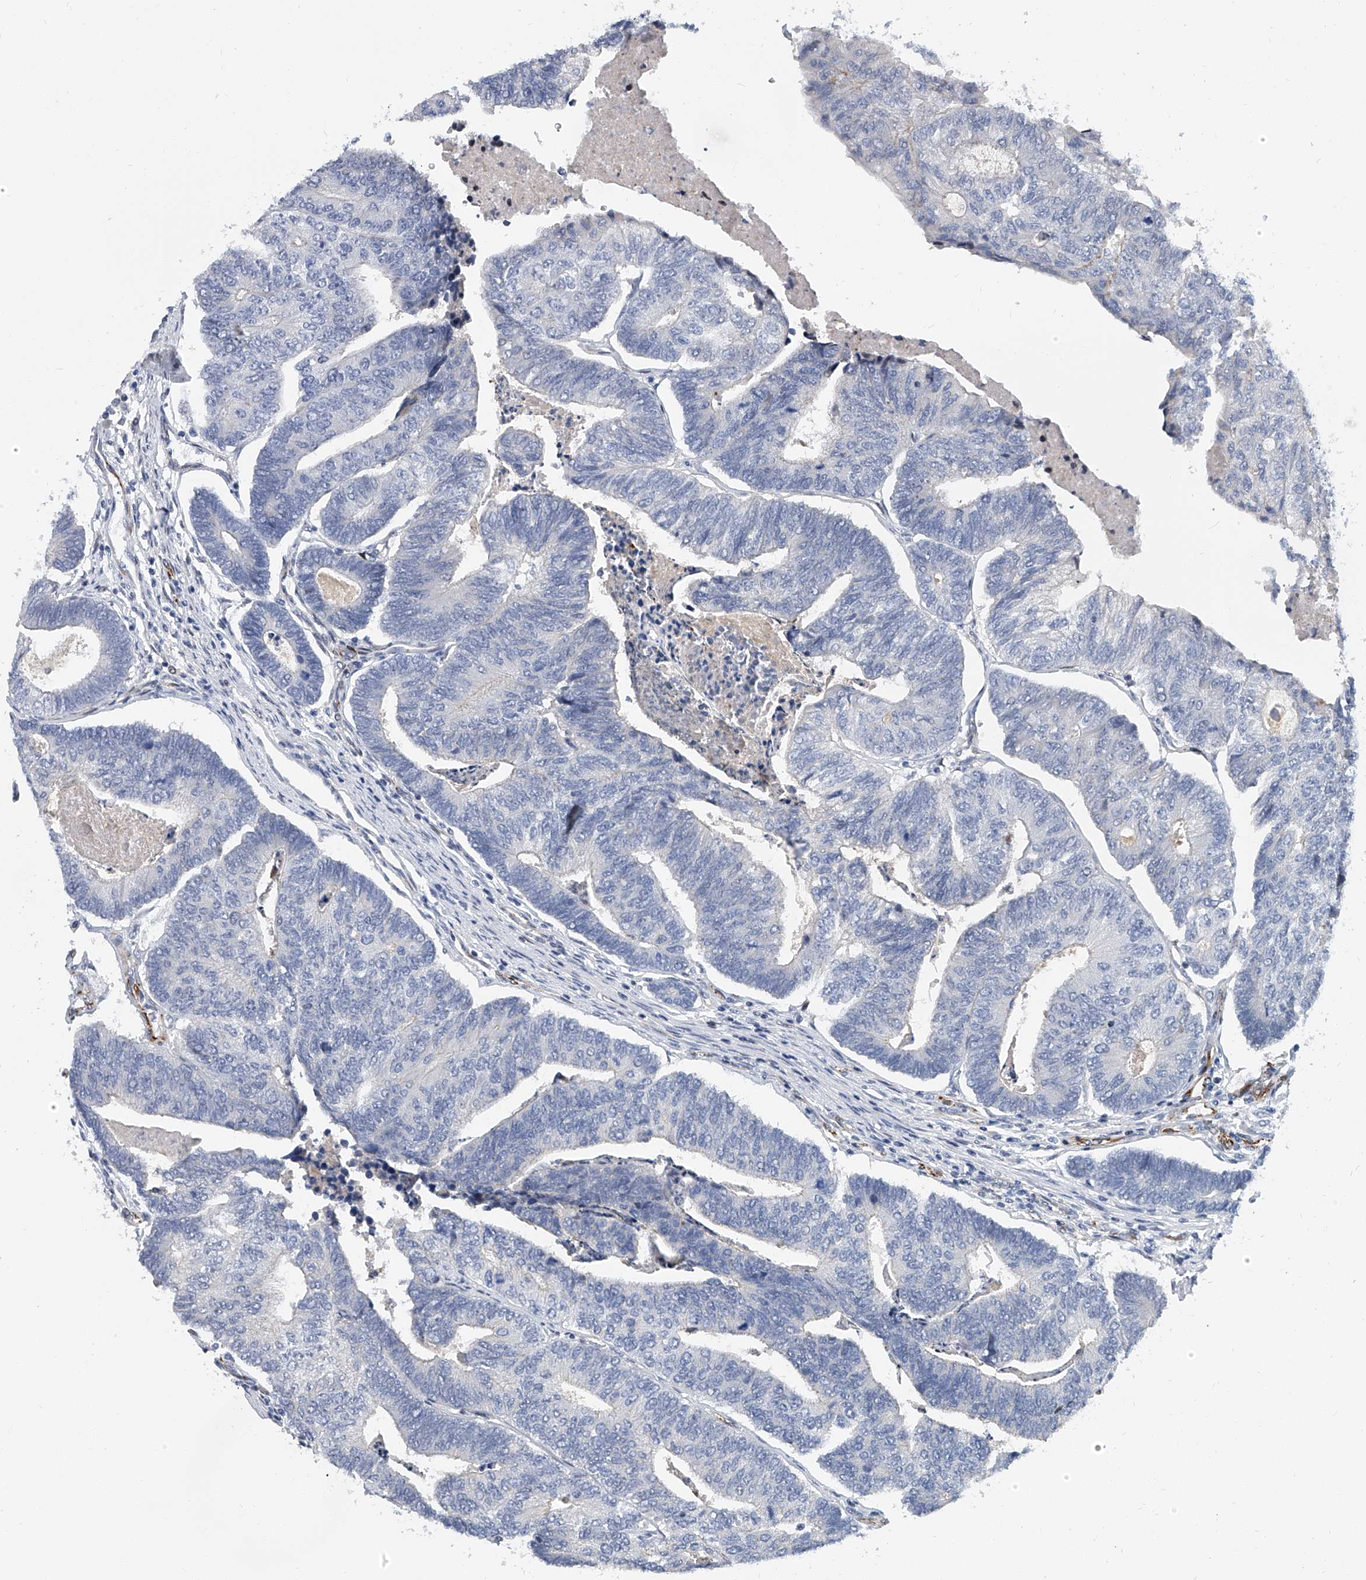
{"staining": {"intensity": "negative", "quantity": "none", "location": "none"}, "tissue": "colorectal cancer", "cell_type": "Tumor cells", "image_type": "cancer", "snomed": [{"axis": "morphology", "description": "Adenocarcinoma, NOS"}, {"axis": "topography", "description": "Colon"}], "caption": "There is no significant expression in tumor cells of colorectal cancer.", "gene": "KIRREL1", "patient": {"sex": "female", "age": 67}}